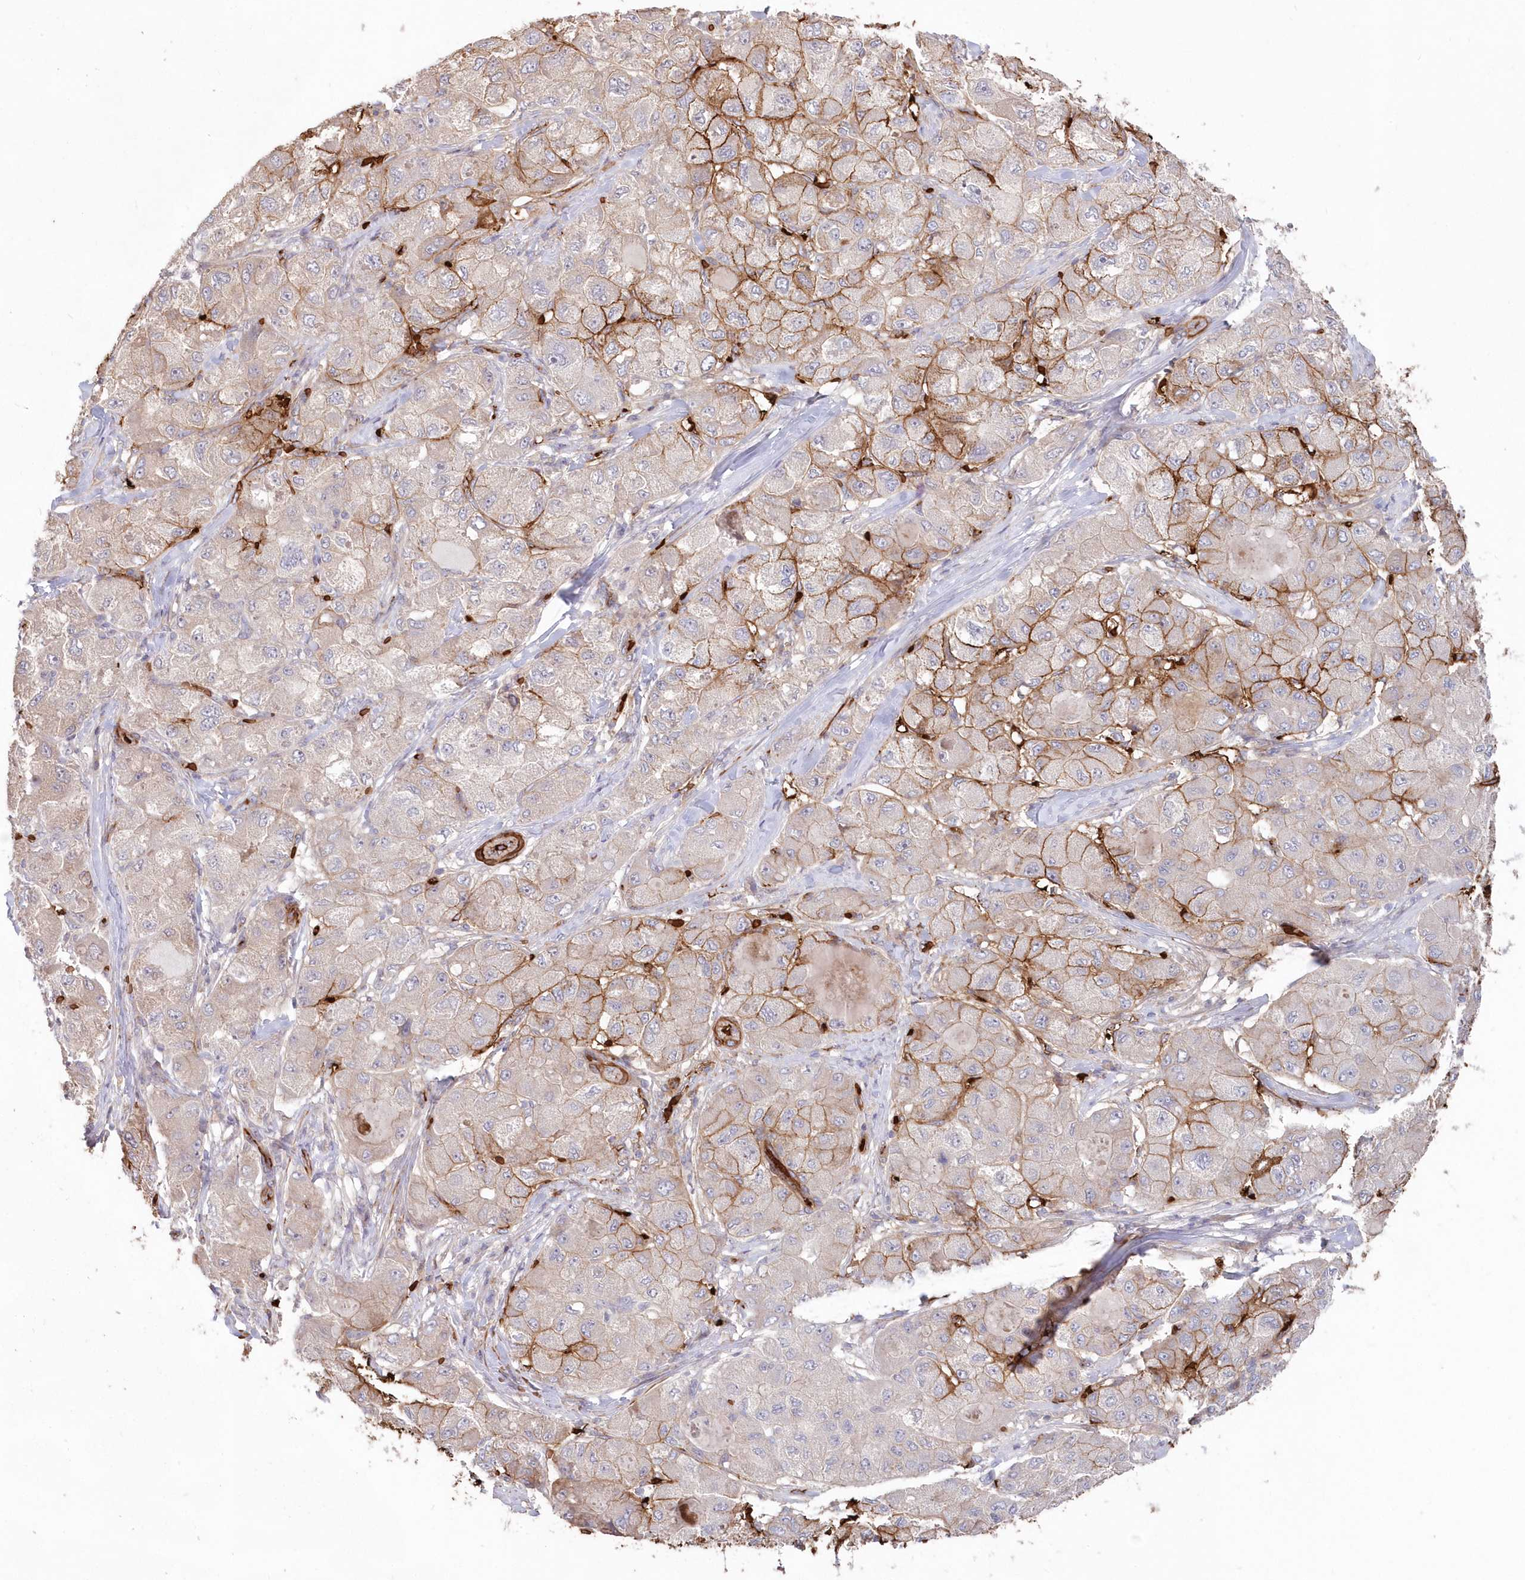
{"staining": {"intensity": "moderate", "quantity": "<25%", "location": "cytoplasmic/membranous"}, "tissue": "liver cancer", "cell_type": "Tumor cells", "image_type": "cancer", "snomed": [{"axis": "morphology", "description": "Carcinoma, Hepatocellular, NOS"}, {"axis": "topography", "description": "Liver"}], "caption": "High-magnification brightfield microscopy of hepatocellular carcinoma (liver) stained with DAB (3,3'-diaminobenzidine) (brown) and counterstained with hematoxylin (blue). tumor cells exhibit moderate cytoplasmic/membranous positivity is appreciated in approximately<25% of cells.", "gene": "SERINC1", "patient": {"sex": "male", "age": 80}}